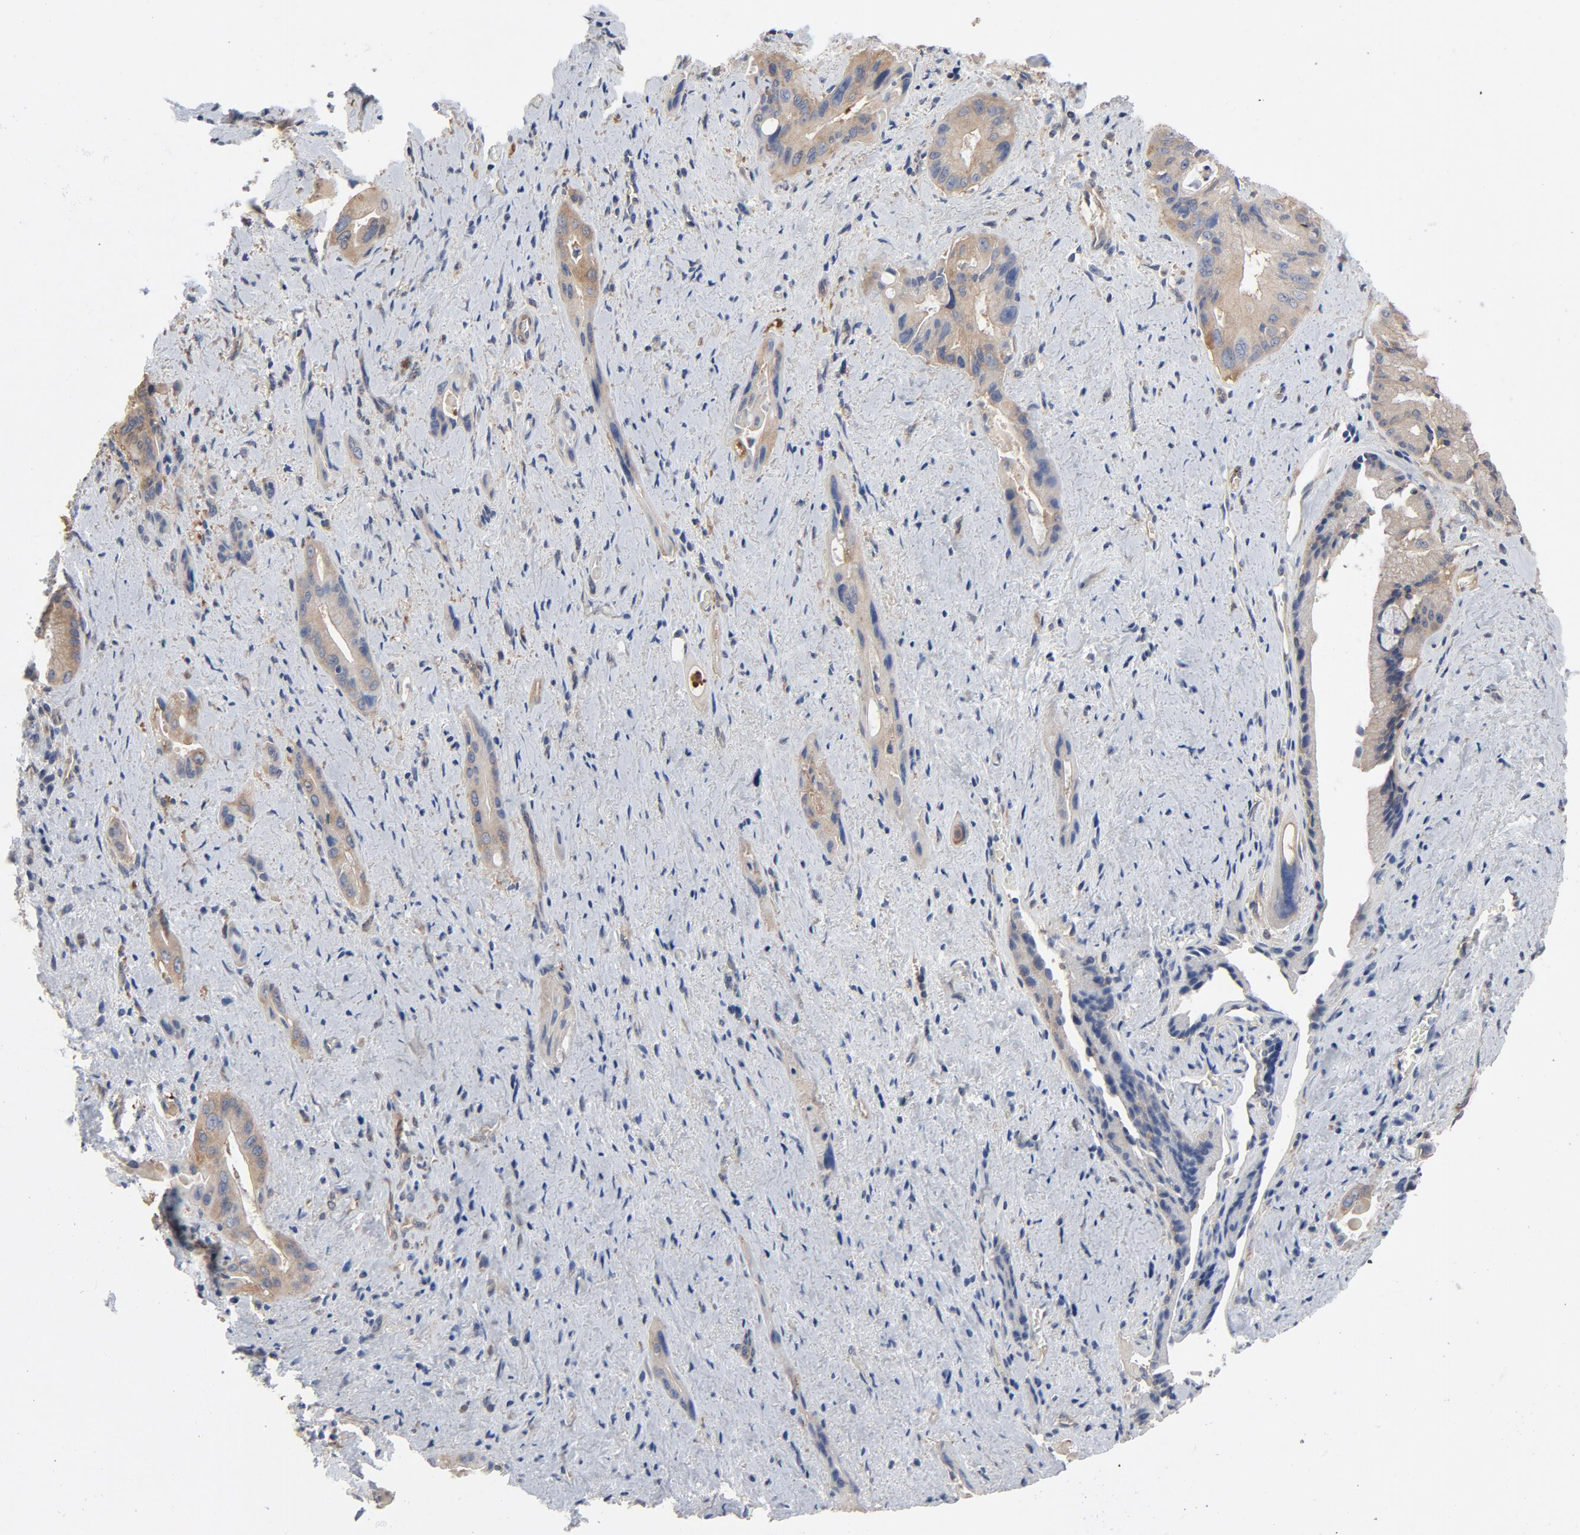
{"staining": {"intensity": "moderate", "quantity": ">75%", "location": "cytoplasmic/membranous"}, "tissue": "pancreatic cancer", "cell_type": "Tumor cells", "image_type": "cancer", "snomed": [{"axis": "morphology", "description": "Adenocarcinoma, NOS"}, {"axis": "topography", "description": "Pancreas"}], "caption": "Immunohistochemistry micrograph of neoplastic tissue: pancreatic cancer (adenocarcinoma) stained using immunohistochemistry demonstrates medium levels of moderate protein expression localized specifically in the cytoplasmic/membranous of tumor cells, appearing as a cytoplasmic/membranous brown color.", "gene": "DYNLT3", "patient": {"sex": "male", "age": 77}}